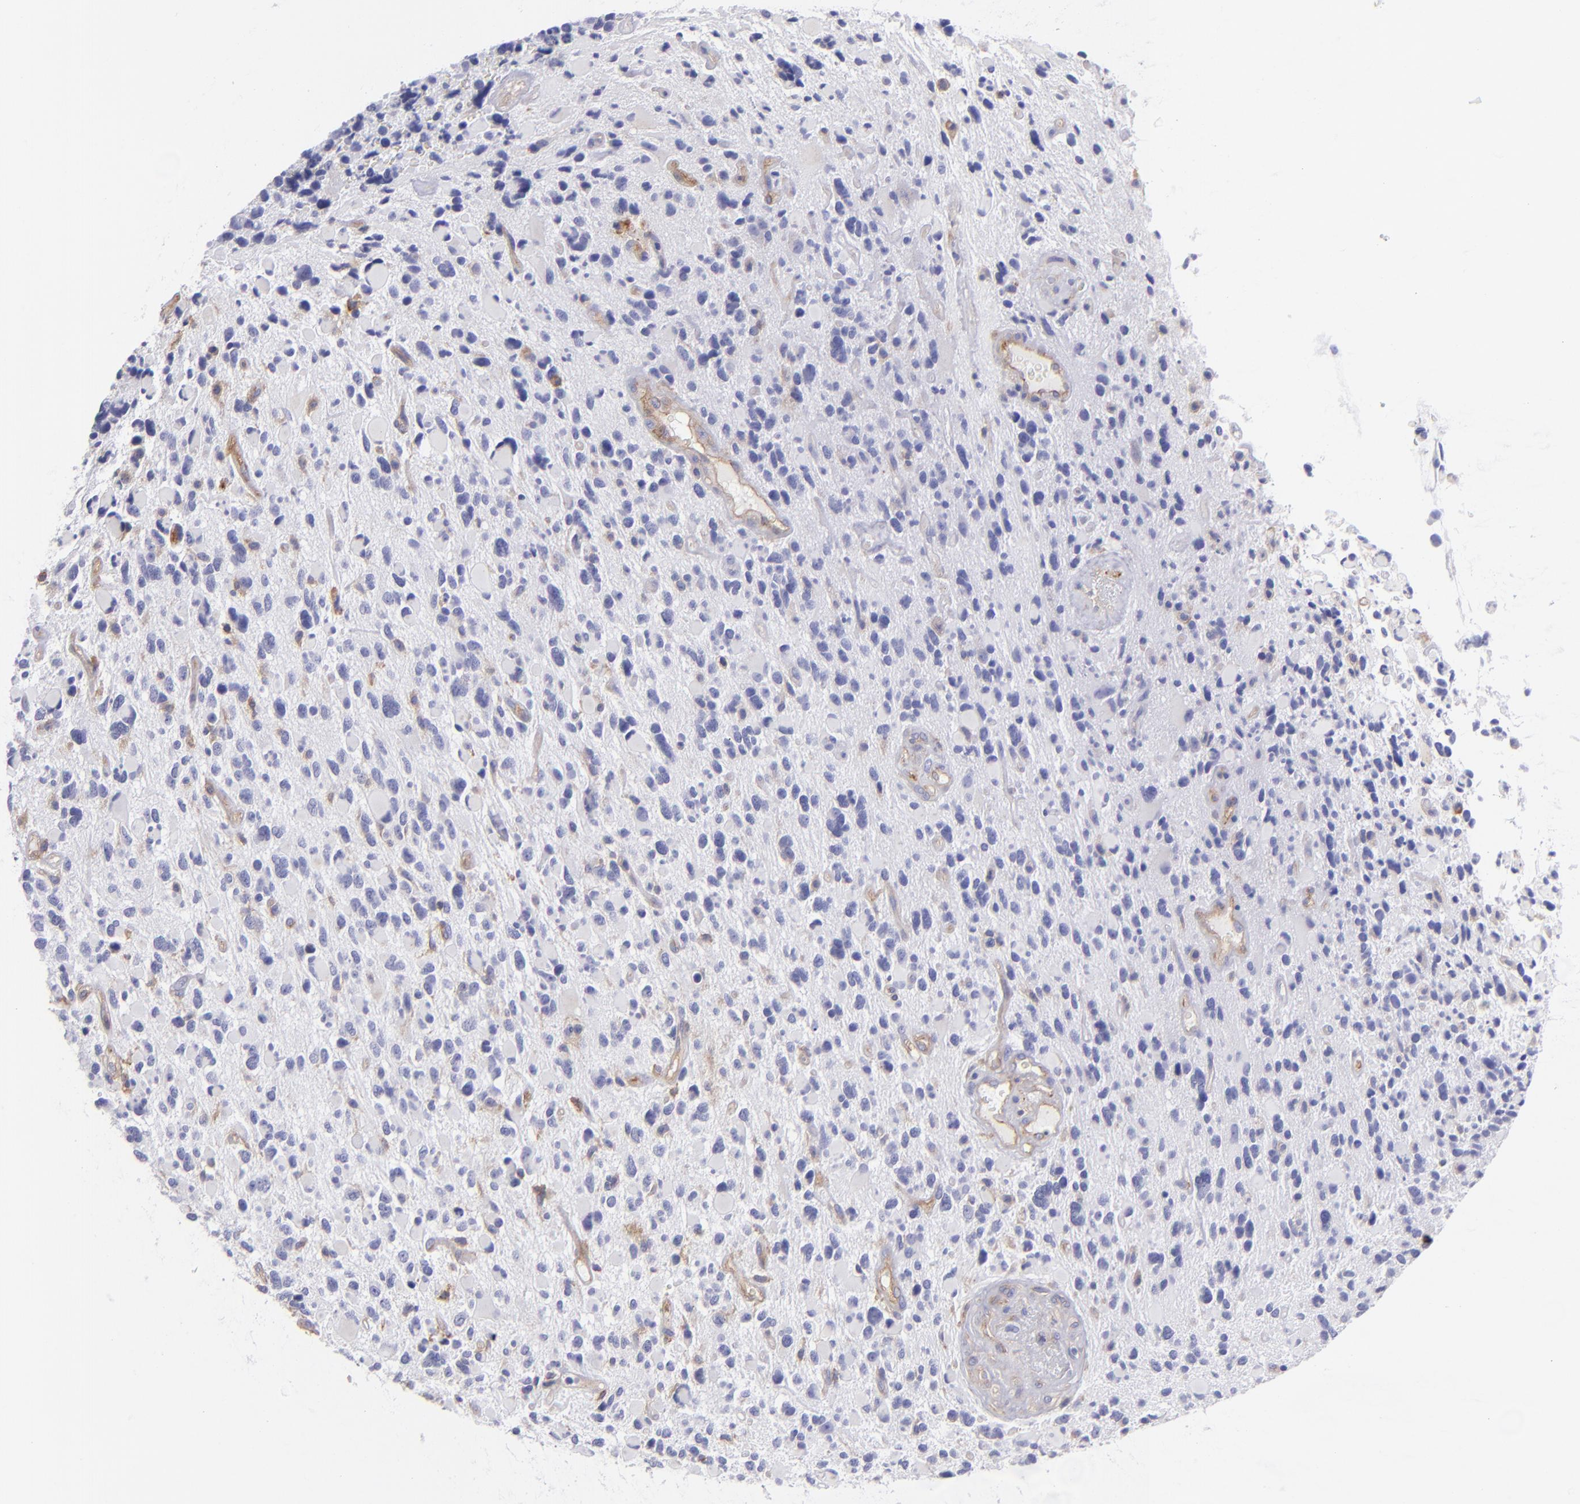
{"staining": {"intensity": "negative", "quantity": "none", "location": "none"}, "tissue": "glioma", "cell_type": "Tumor cells", "image_type": "cancer", "snomed": [{"axis": "morphology", "description": "Glioma, malignant, High grade"}, {"axis": "topography", "description": "Brain"}], "caption": "Histopathology image shows no protein positivity in tumor cells of glioma tissue.", "gene": "ENTPD1", "patient": {"sex": "female", "age": 37}}